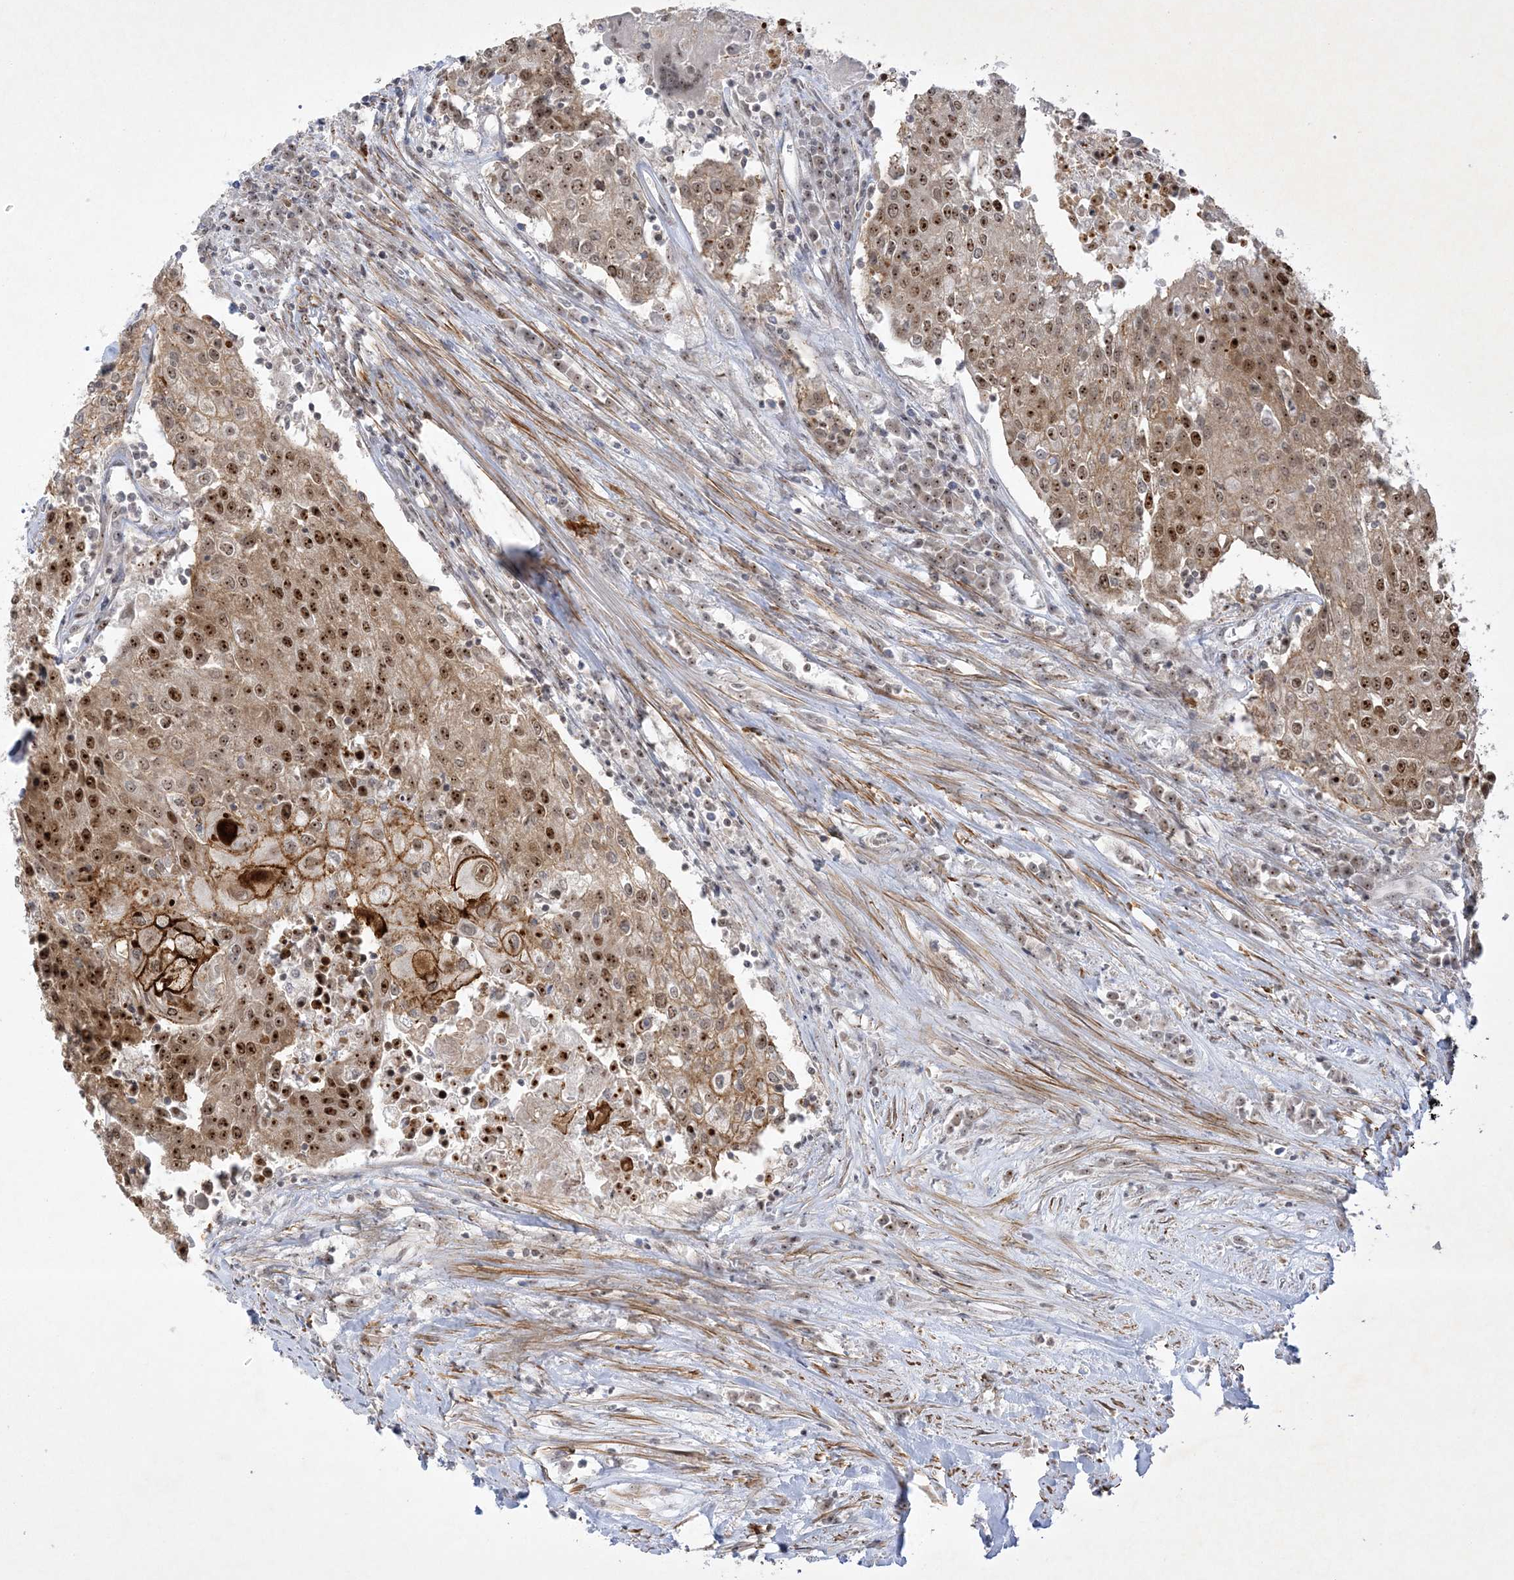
{"staining": {"intensity": "strong", "quantity": "25%-75%", "location": "cytoplasmic/membranous,nuclear"}, "tissue": "urothelial cancer", "cell_type": "Tumor cells", "image_type": "cancer", "snomed": [{"axis": "morphology", "description": "Urothelial carcinoma, High grade"}, {"axis": "topography", "description": "Urinary bladder"}], "caption": "Urothelial cancer stained with a brown dye shows strong cytoplasmic/membranous and nuclear positive positivity in about 25%-75% of tumor cells.", "gene": "NPM3", "patient": {"sex": "female", "age": 85}}